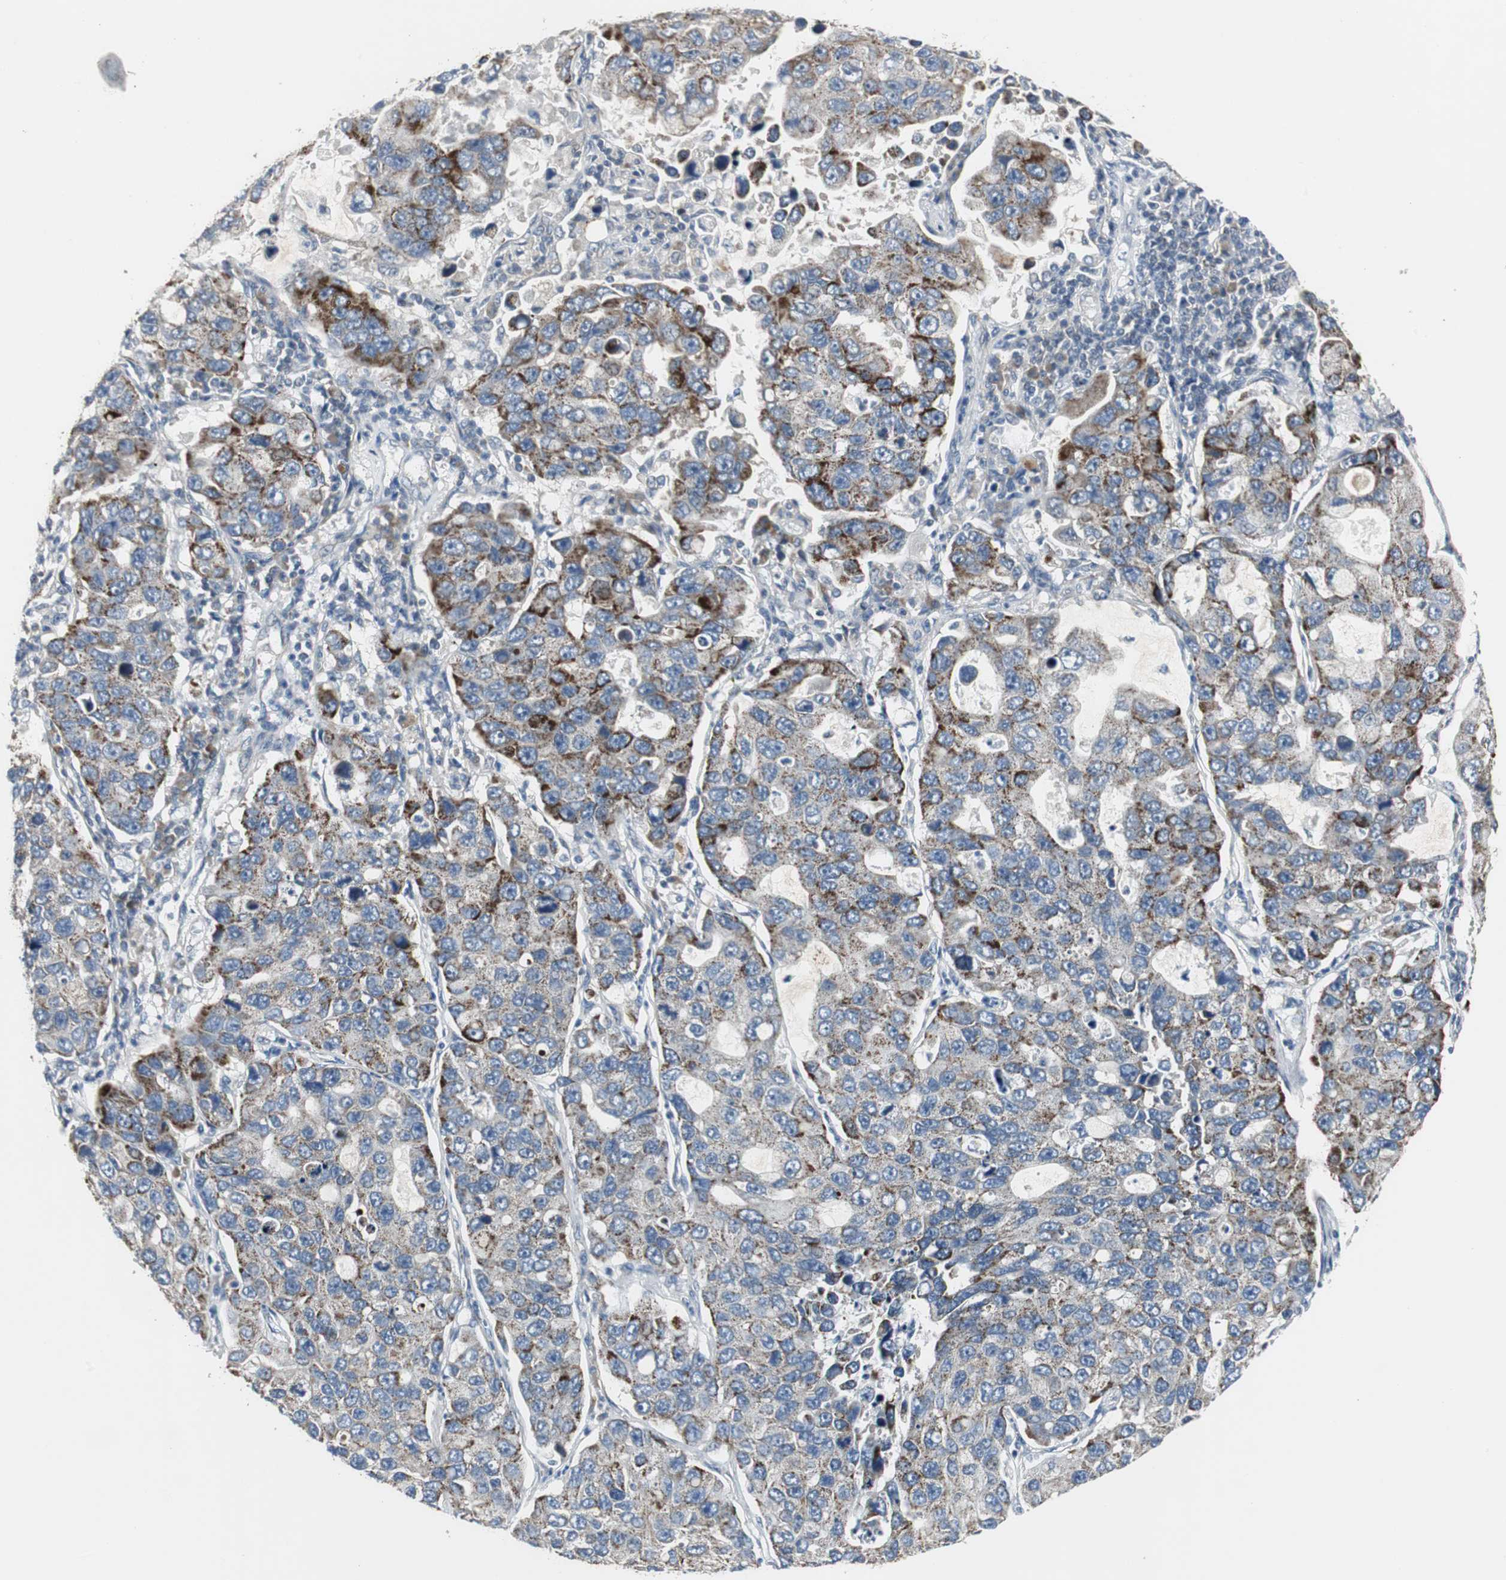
{"staining": {"intensity": "strong", "quantity": "<25%", "location": "cytoplasmic/membranous"}, "tissue": "lung cancer", "cell_type": "Tumor cells", "image_type": "cancer", "snomed": [{"axis": "morphology", "description": "Adenocarcinoma, NOS"}, {"axis": "topography", "description": "Lung"}], "caption": "About <25% of tumor cells in adenocarcinoma (lung) exhibit strong cytoplasmic/membranous protein staining as visualized by brown immunohistochemical staining.", "gene": "MYT1", "patient": {"sex": "male", "age": 64}}